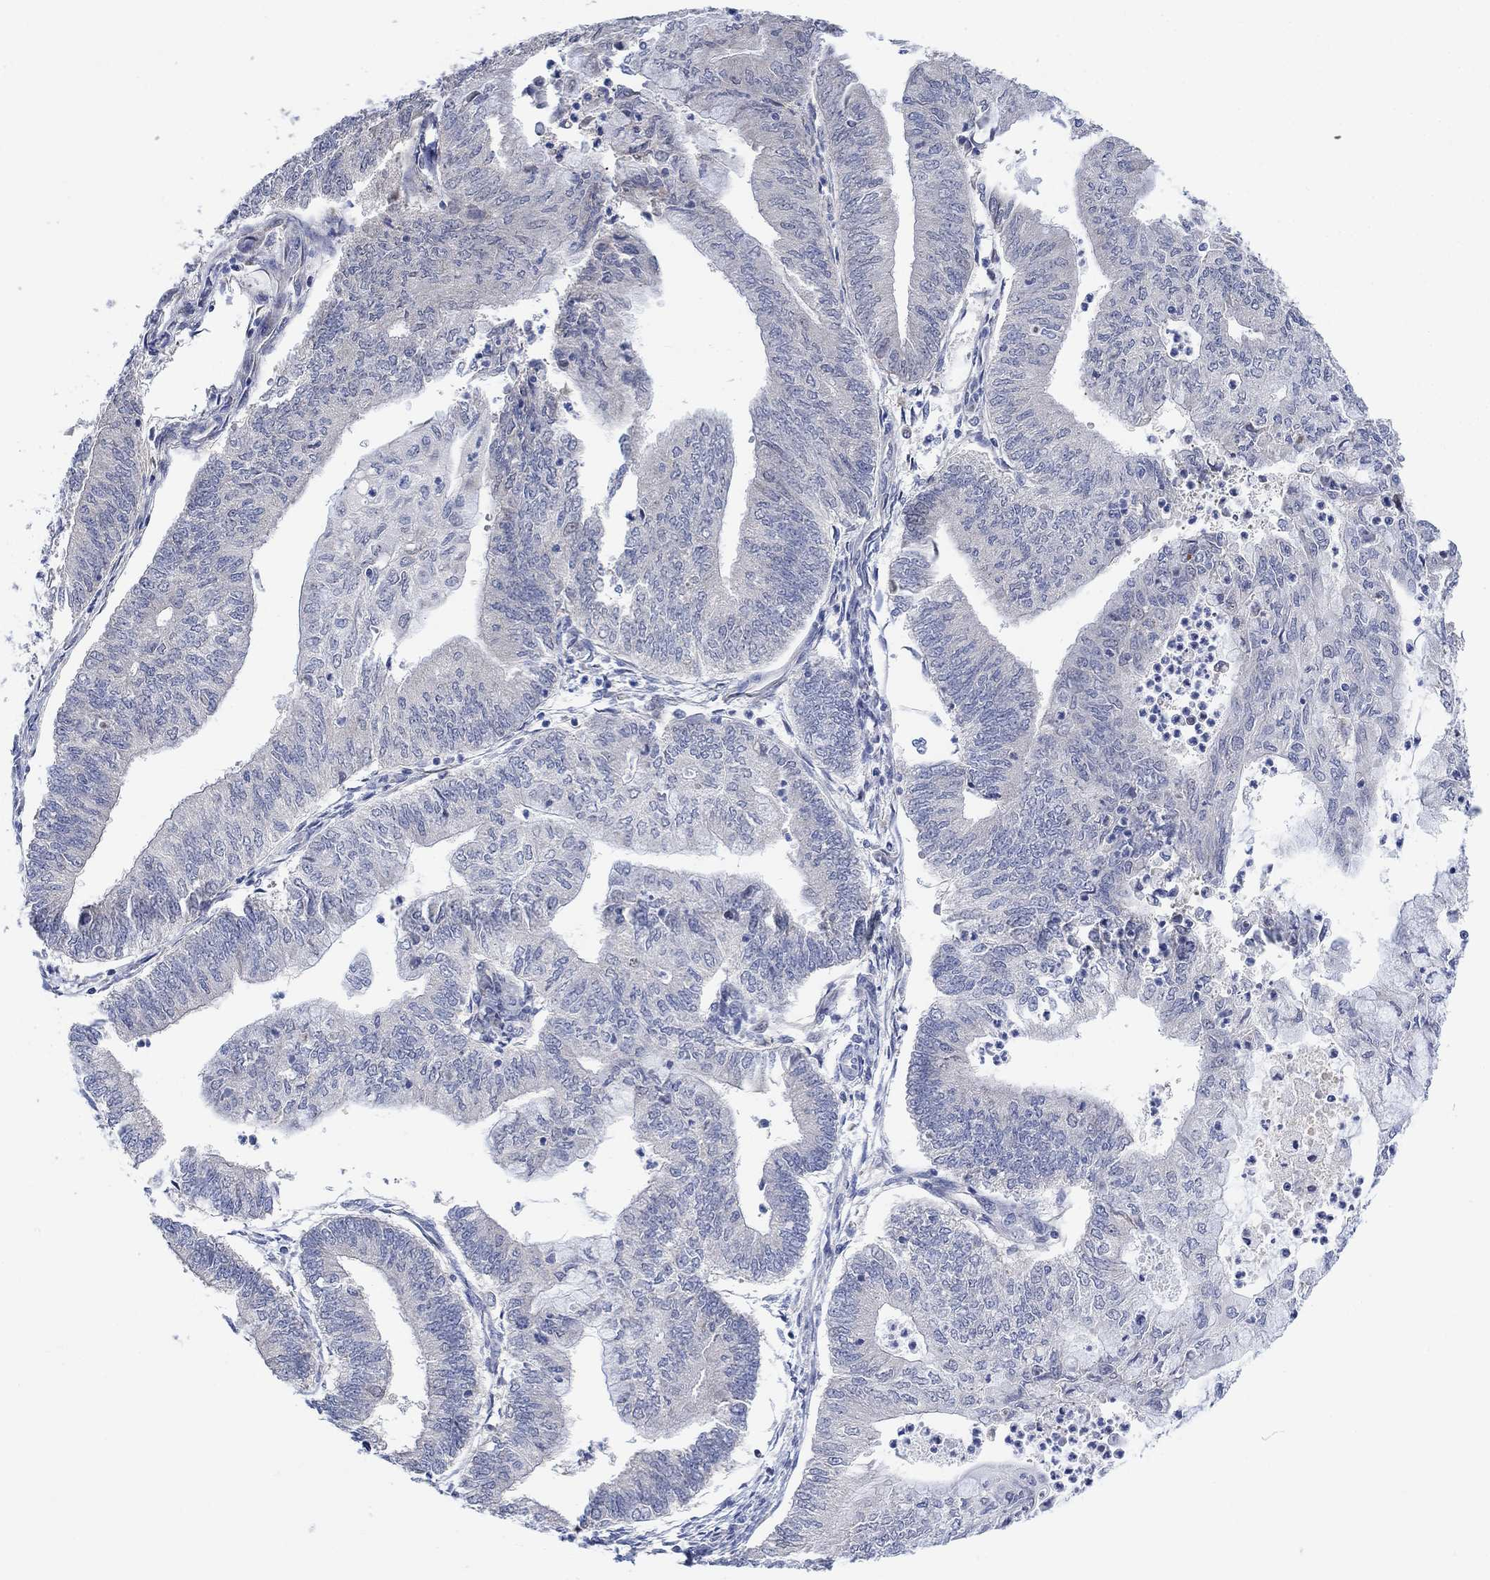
{"staining": {"intensity": "negative", "quantity": "none", "location": "none"}, "tissue": "endometrial cancer", "cell_type": "Tumor cells", "image_type": "cancer", "snomed": [{"axis": "morphology", "description": "Adenocarcinoma, NOS"}, {"axis": "topography", "description": "Endometrium"}], "caption": "Immunohistochemical staining of adenocarcinoma (endometrial) exhibits no significant staining in tumor cells.", "gene": "CNTF", "patient": {"sex": "female", "age": 59}}